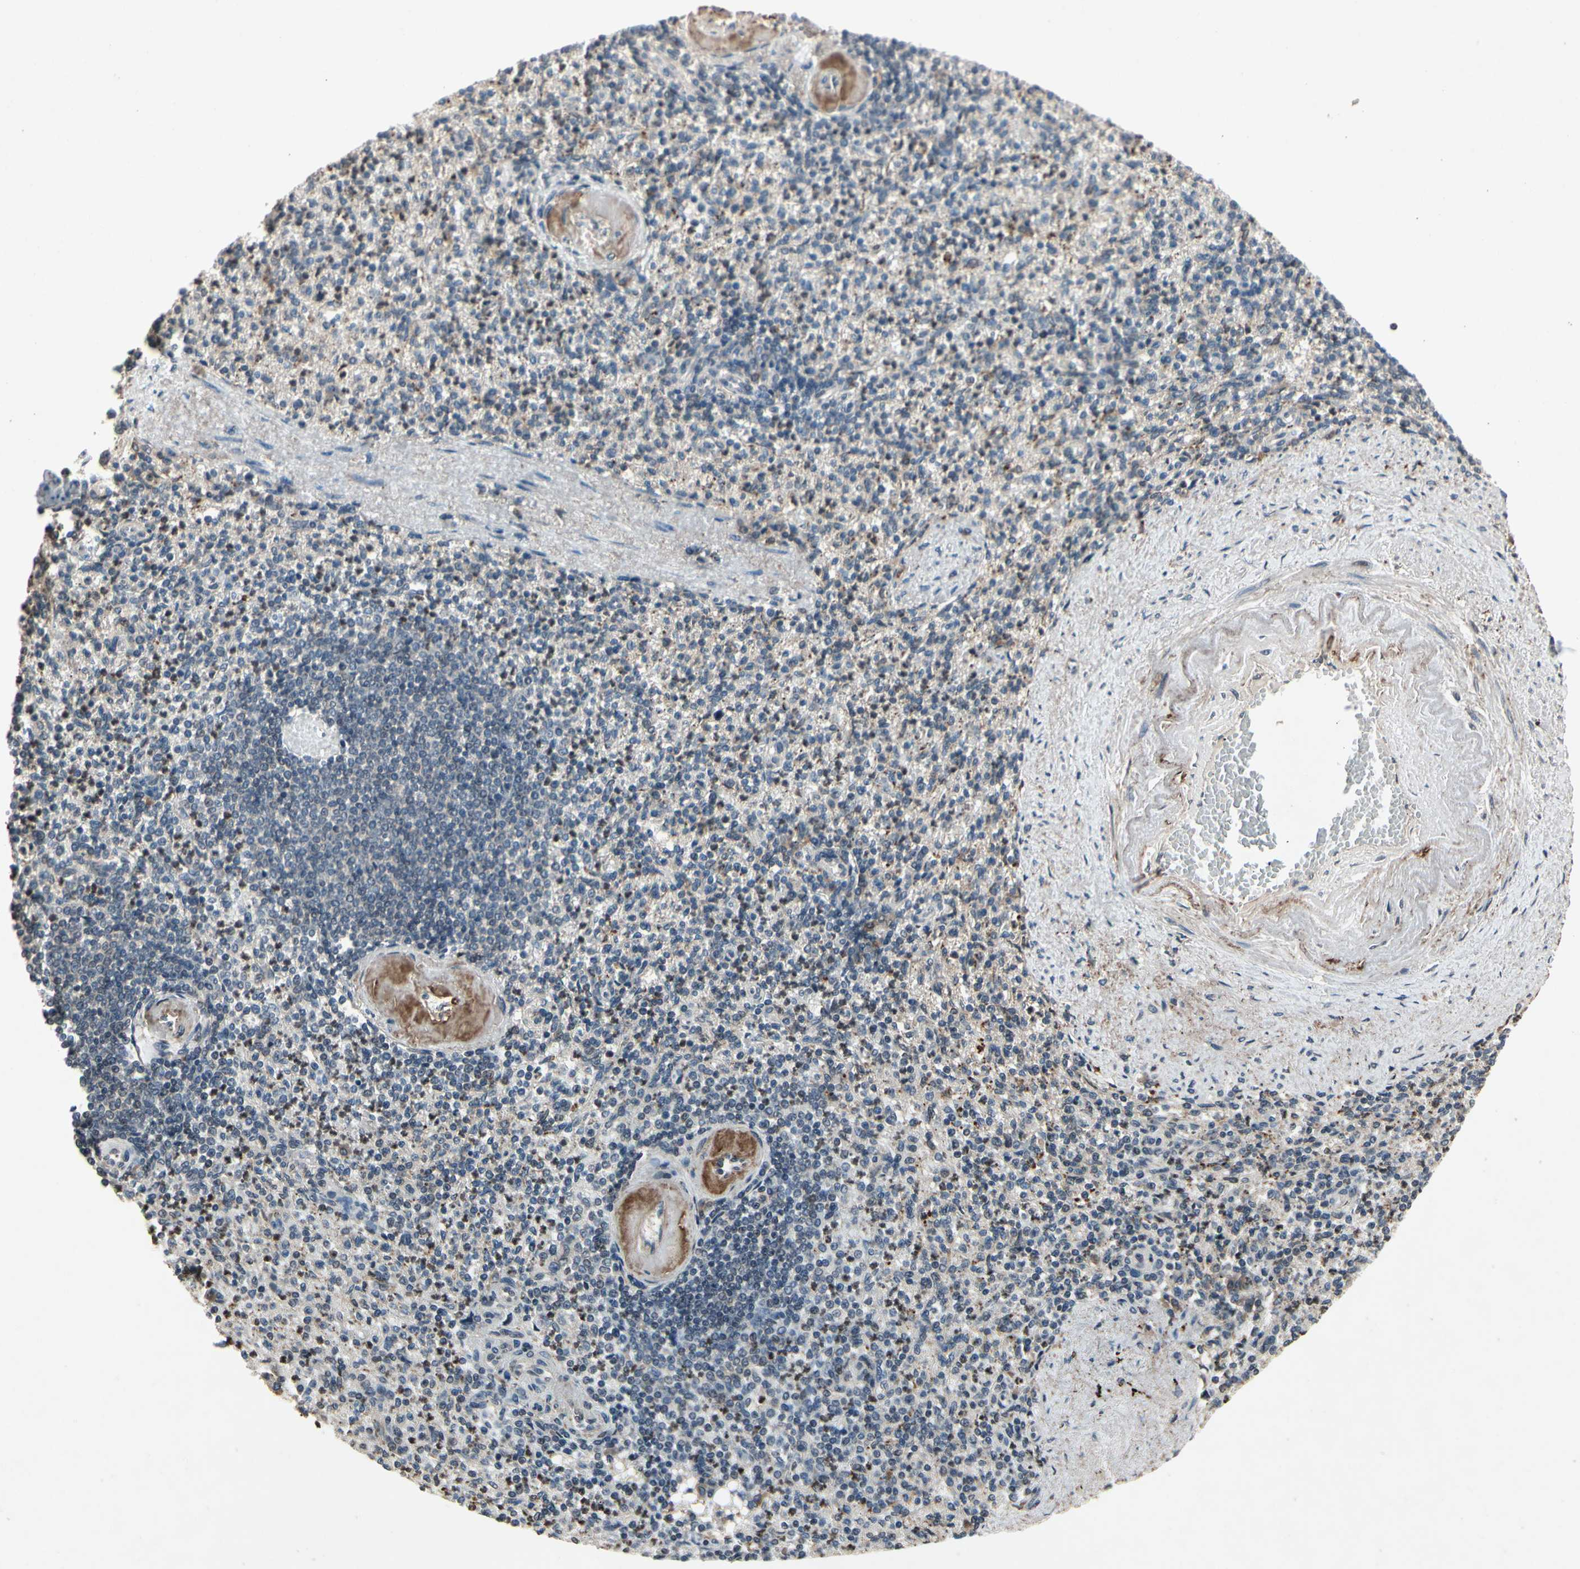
{"staining": {"intensity": "moderate", "quantity": "<25%", "location": "cytoplasmic/membranous"}, "tissue": "spleen", "cell_type": "Cells in red pulp", "image_type": "normal", "snomed": [{"axis": "morphology", "description": "Normal tissue, NOS"}, {"axis": "topography", "description": "Spleen"}], "caption": "A brown stain labels moderate cytoplasmic/membranous positivity of a protein in cells in red pulp of normal human spleen.", "gene": "DPY19L3", "patient": {"sex": "female", "age": 74}}